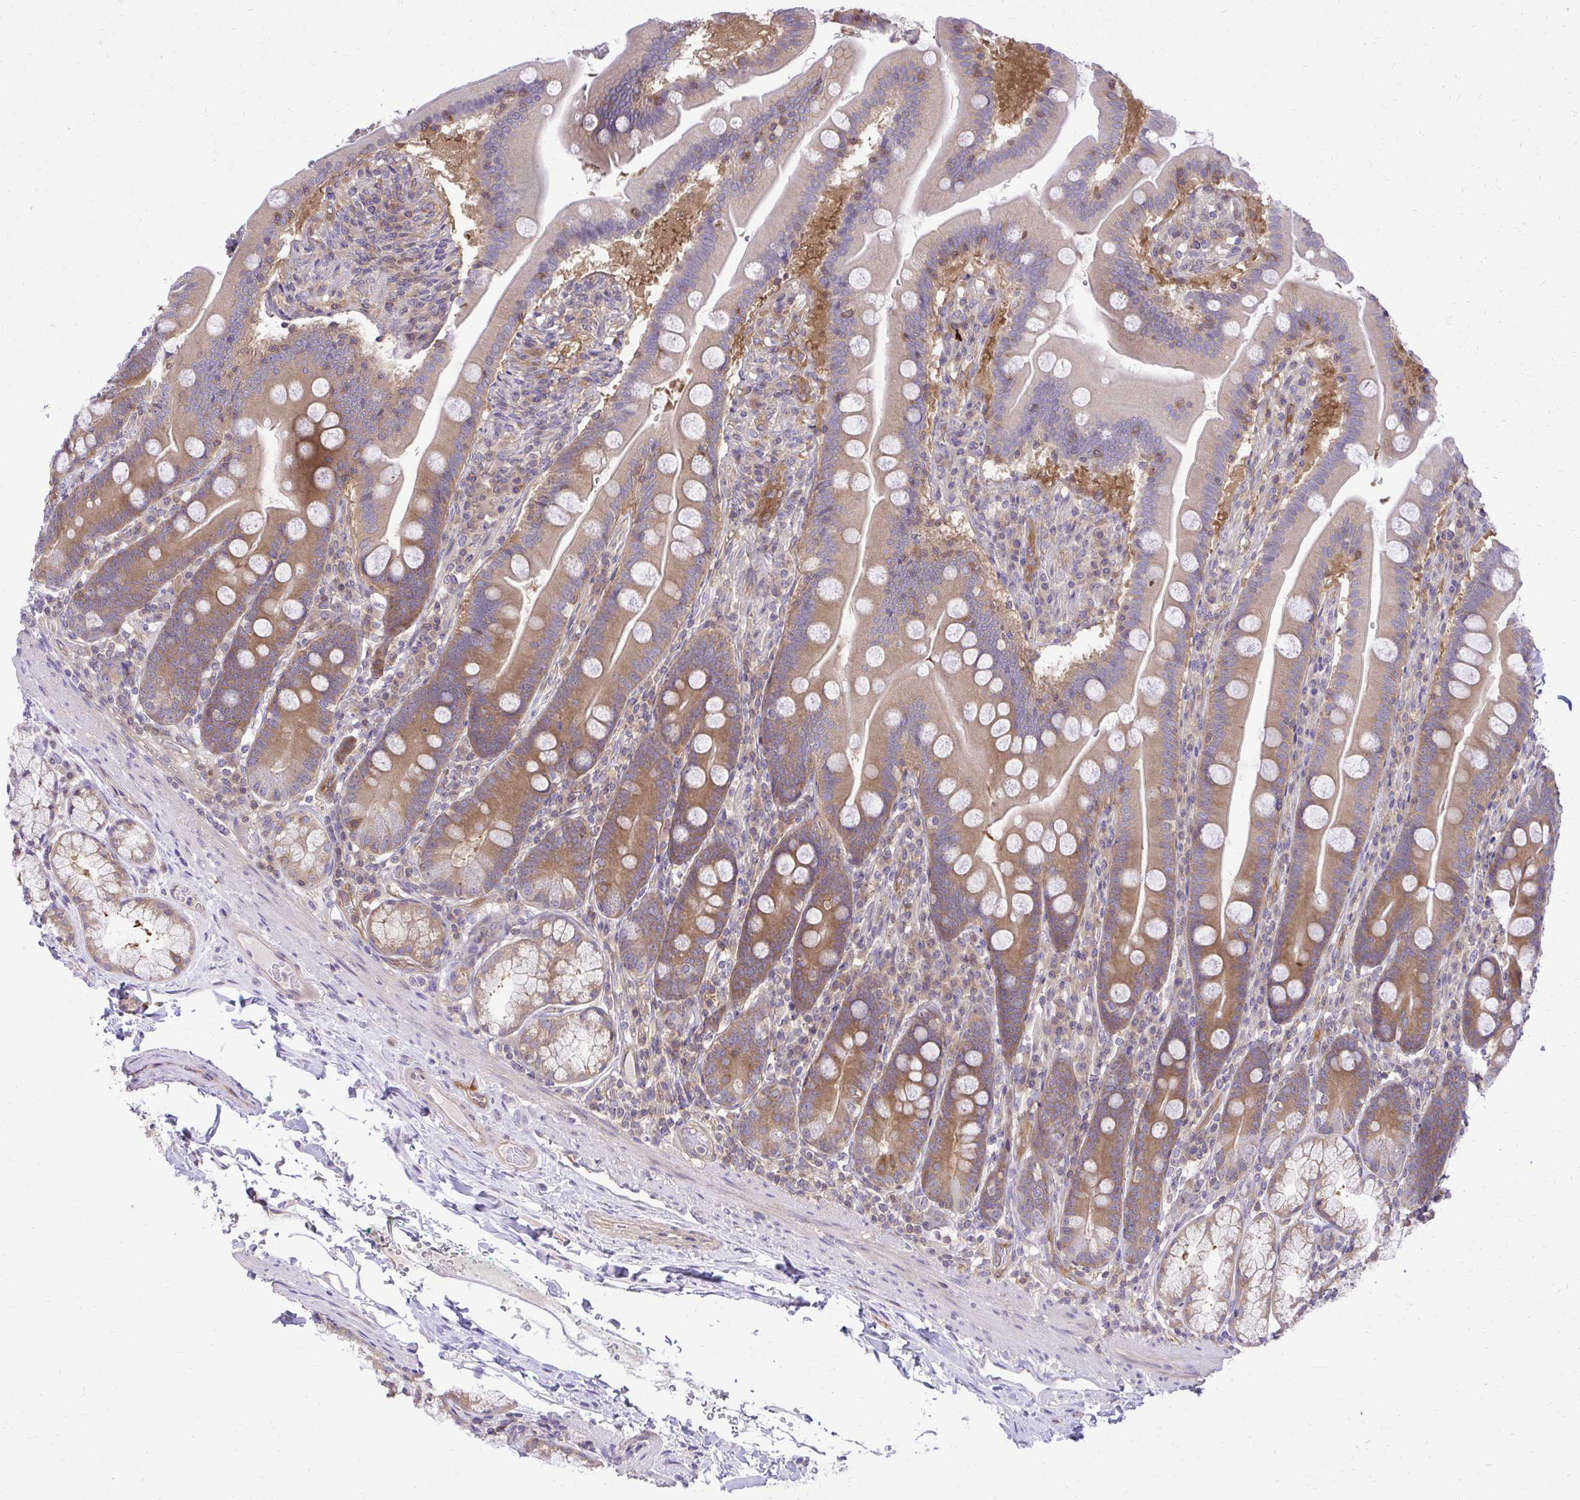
{"staining": {"intensity": "moderate", "quantity": ">75%", "location": "cytoplasmic/membranous"}, "tissue": "duodenum", "cell_type": "Glandular cells", "image_type": "normal", "snomed": [{"axis": "morphology", "description": "Normal tissue, NOS"}, {"axis": "topography", "description": "Duodenum"}], "caption": "Brown immunohistochemical staining in unremarkable human duodenum reveals moderate cytoplasmic/membranous expression in about >75% of glandular cells. (DAB IHC with brightfield microscopy, high magnification).", "gene": "PPP5C", "patient": {"sex": "female", "age": 67}}